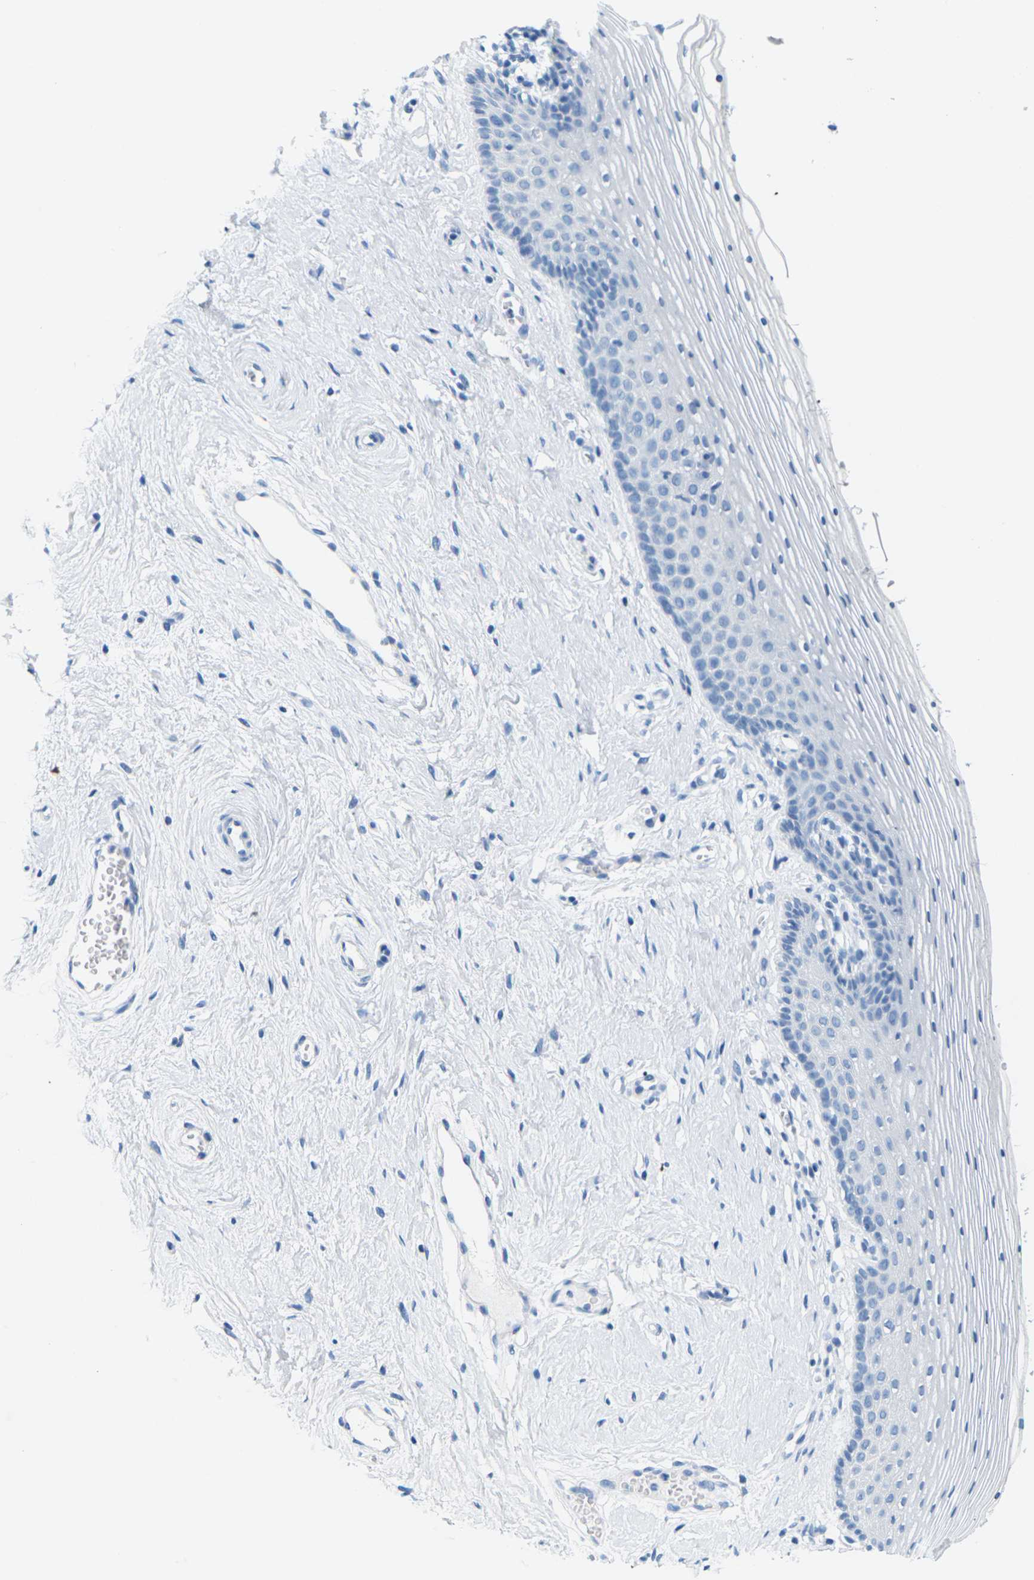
{"staining": {"intensity": "negative", "quantity": "none", "location": "none"}, "tissue": "vagina", "cell_type": "Squamous epithelial cells", "image_type": "normal", "snomed": [{"axis": "morphology", "description": "Normal tissue, NOS"}, {"axis": "topography", "description": "Vagina"}], "caption": "Immunohistochemistry histopathology image of benign vagina: vagina stained with DAB displays no significant protein positivity in squamous epithelial cells. (Brightfield microscopy of DAB (3,3'-diaminobenzidine) IHC at high magnification).", "gene": "SLC12A1", "patient": {"sex": "female", "age": 32}}